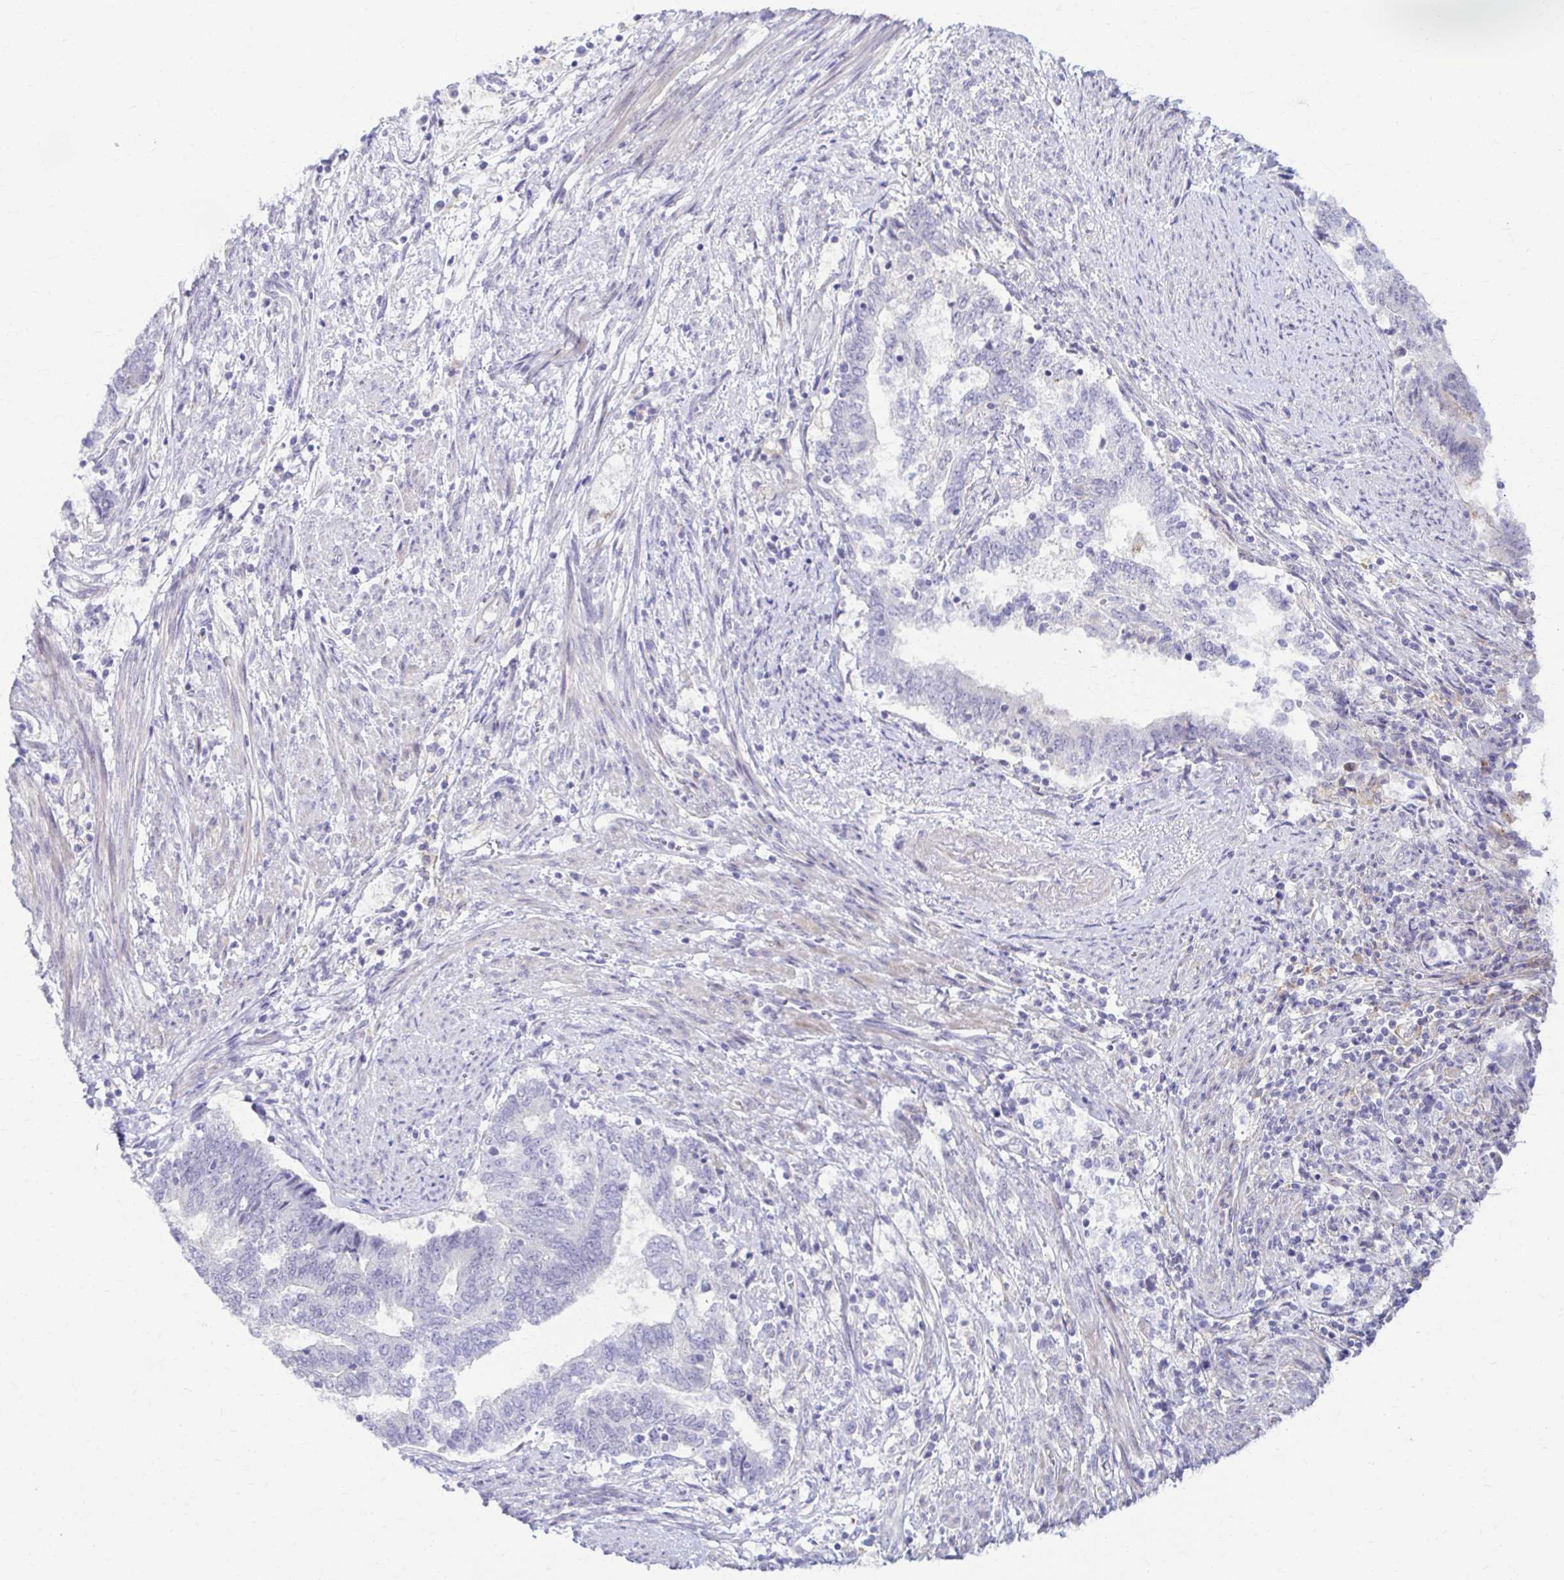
{"staining": {"intensity": "negative", "quantity": "none", "location": "none"}, "tissue": "endometrial cancer", "cell_type": "Tumor cells", "image_type": "cancer", "snomed": [{"axis": "morphology", "description": "Adenocarcinoma, NOS"}, {"axis": "topography", "description": "Endometrium"}], "caption": "A photomicrograph of adenocarcinoma (endometrial) stained for a protein reveals no brown staining in tumor cells.", "gene": "RHOBTB2", "patient": {"sex": "female", "age": 65}}